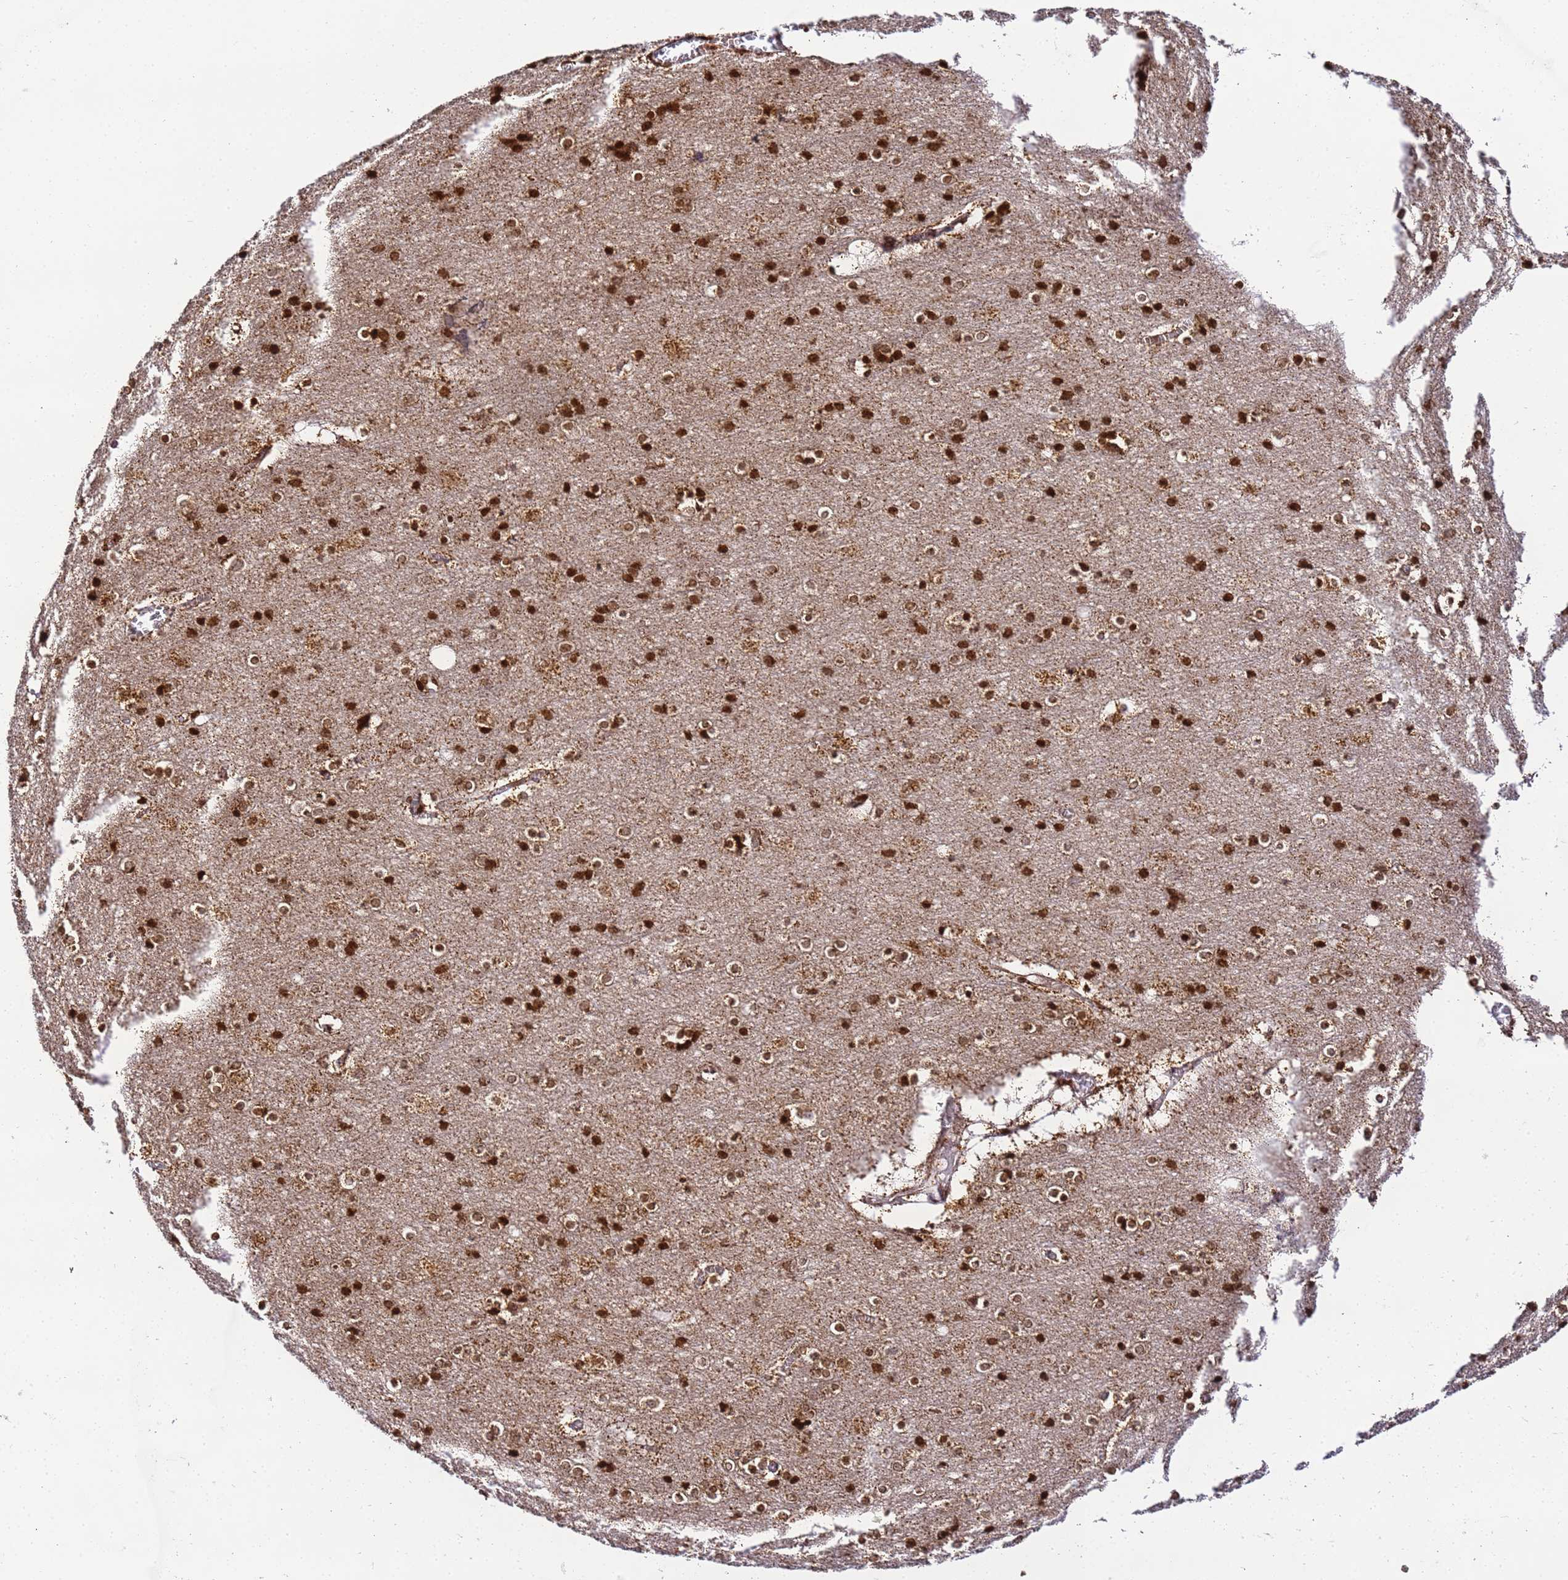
{"staining": {"intensity": "moderate", "quantity": ">75%", "location": "cytoplasmic/membranous,nuclear"}, "tissue": "cerebral cortex", "cell_type": "Endothelial cells", "image_type": "normal", "snomed": [{"axis": "morphology", "description": "Normal tissue, NOS"}, {"axis": "topography", "description": "Cerebral cortex"}], "caption": "This histopathology image demonstrates immunohistochemistry (IHC) staining of unremarkable human cerebral cortex, with medium moderate cytoplasmic/membranous,nuclear expression in about >75% of endothelial cells.", "gene": "HSPE1", "patient": {"sex": "male", "age": 54}}